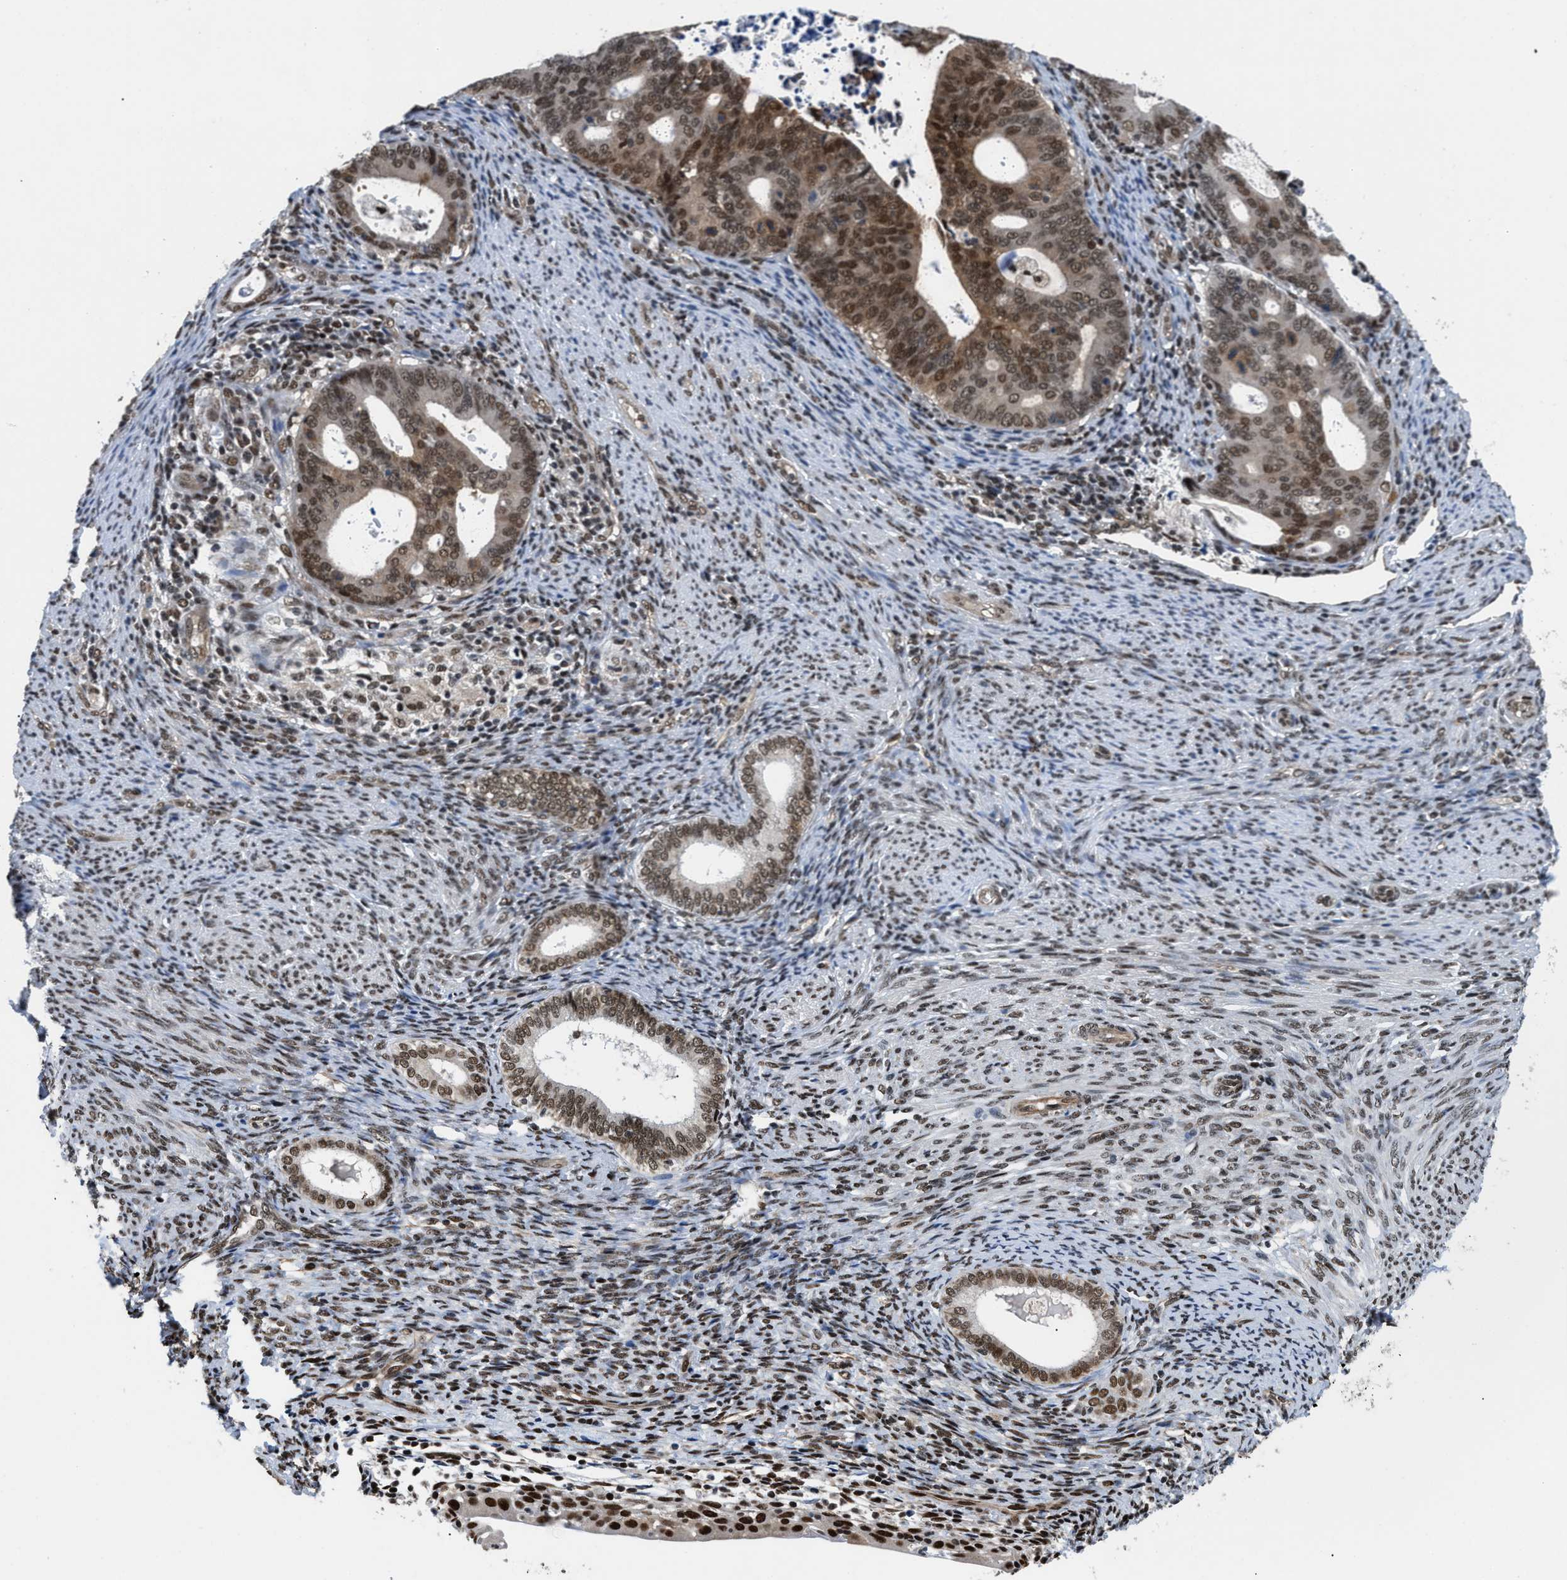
{"staining": {"intensity": "strong", "quantity": ">75%", "location": "nuclear"}, "tissue": "endometrial cancer", "cell_type": "Tumor cells", "image_type": "cancer", "snomed": [{"axis": "morphology", "description": "Adenocarcinoma, NOS"}, {"axis": "topography", "description": "Uterus"}], "caption": "Tumor cells demonstrate high levels of strong nuclear staining in about >75% of cells in endometrial adenocarcinoma.", "gene": "SAFB", "patient": {"sex": "female", "age": 83}}